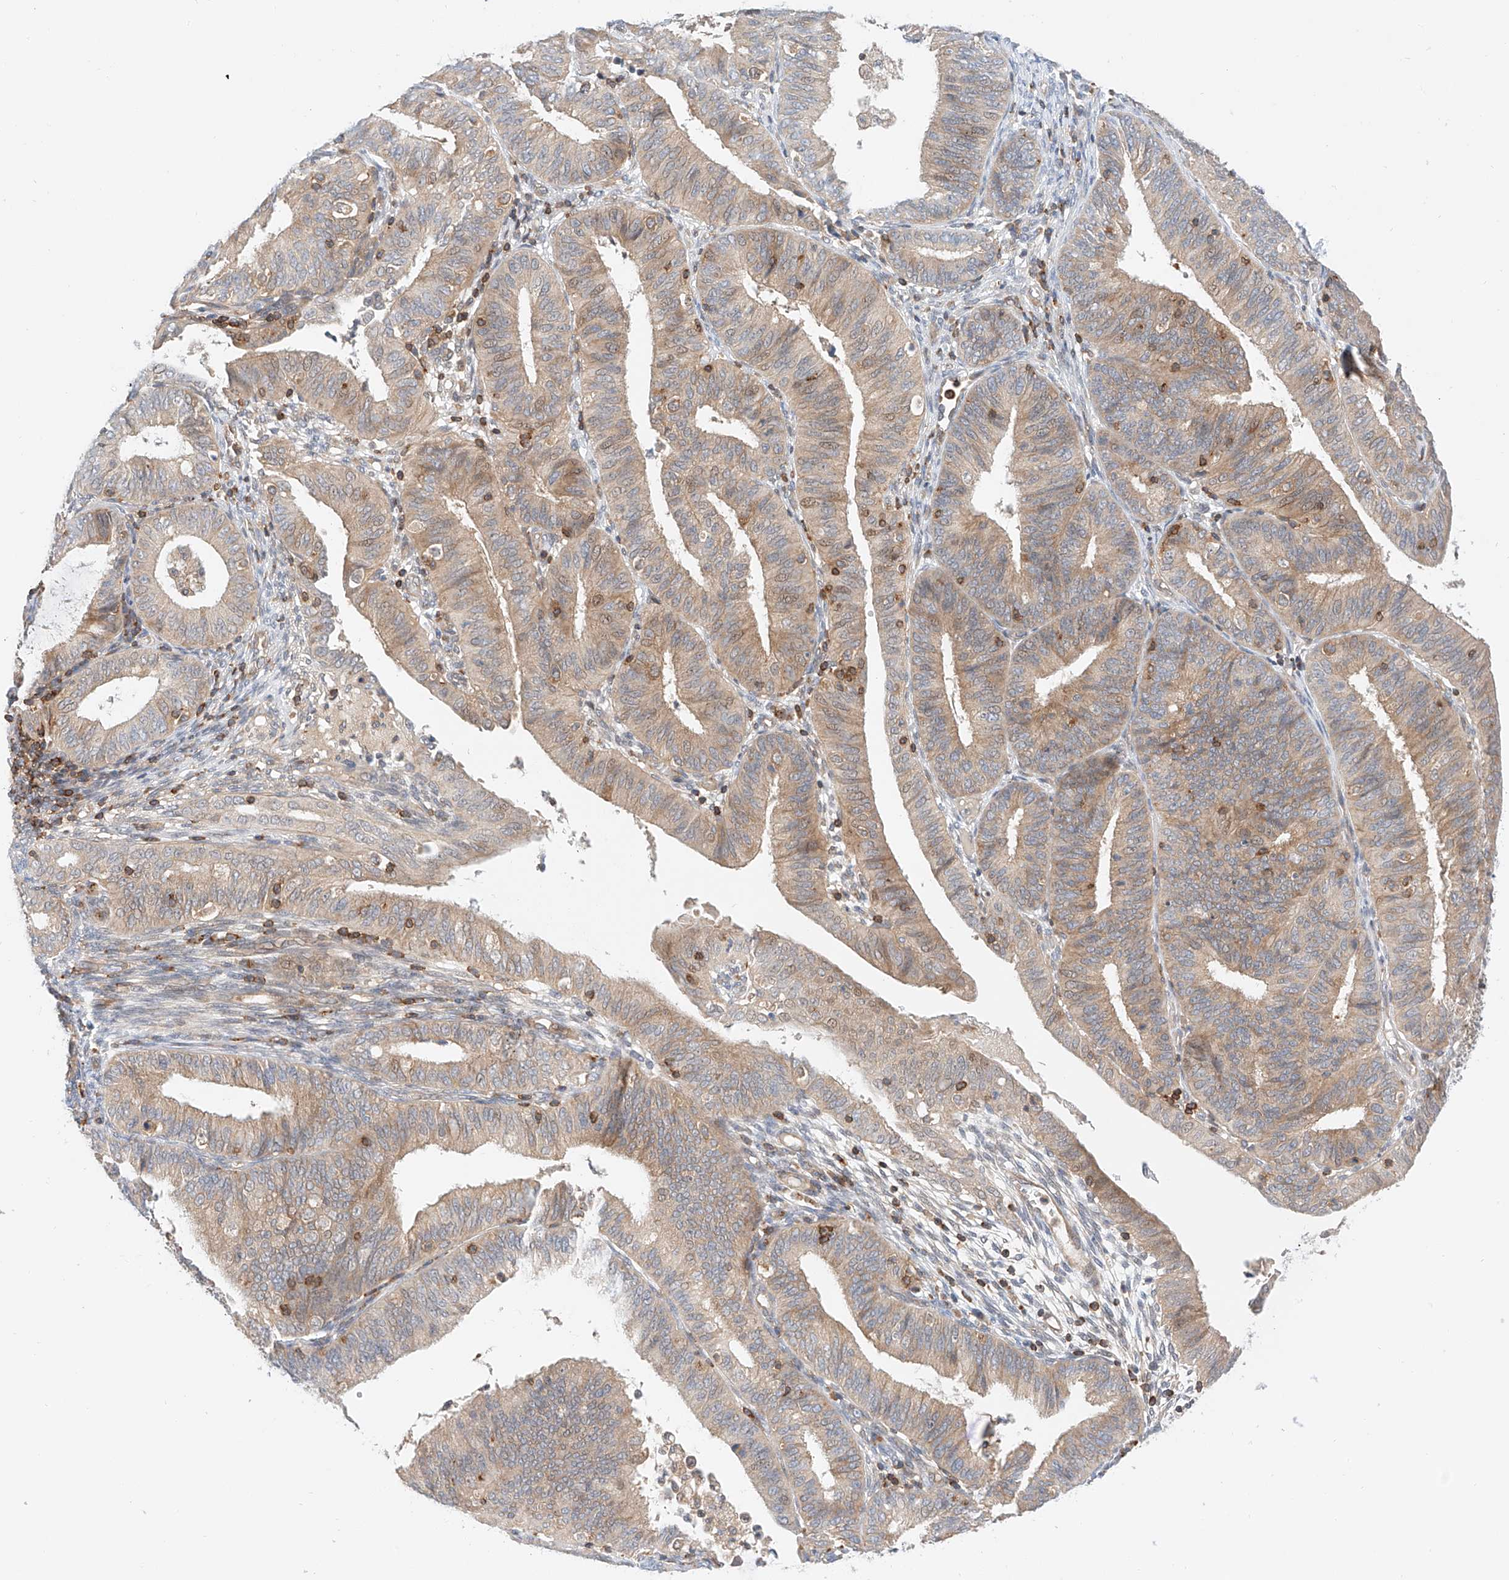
{"staining": {"intensity": "weak", "quantity": ">75%", "location": "cytoplasmic/membranous"}, "tissue": "endometrial cancer", "cell_type": "Tumor cells", "image_type": "cancer", "snomed": [{"axis": "morphology", "description": "Adenocarcinoma, NOS"}, {"axis": "topography", "description": "Endometrium"}], "caption": "This is a photomicrograph of immunohistochemistry (IHC) staining of endometrial cancer, which shows weak staining in the cytoplasmic/membranous of tumor cells.", "gene": "MFN2", "patient": {"sex": "female", "age": 51}}